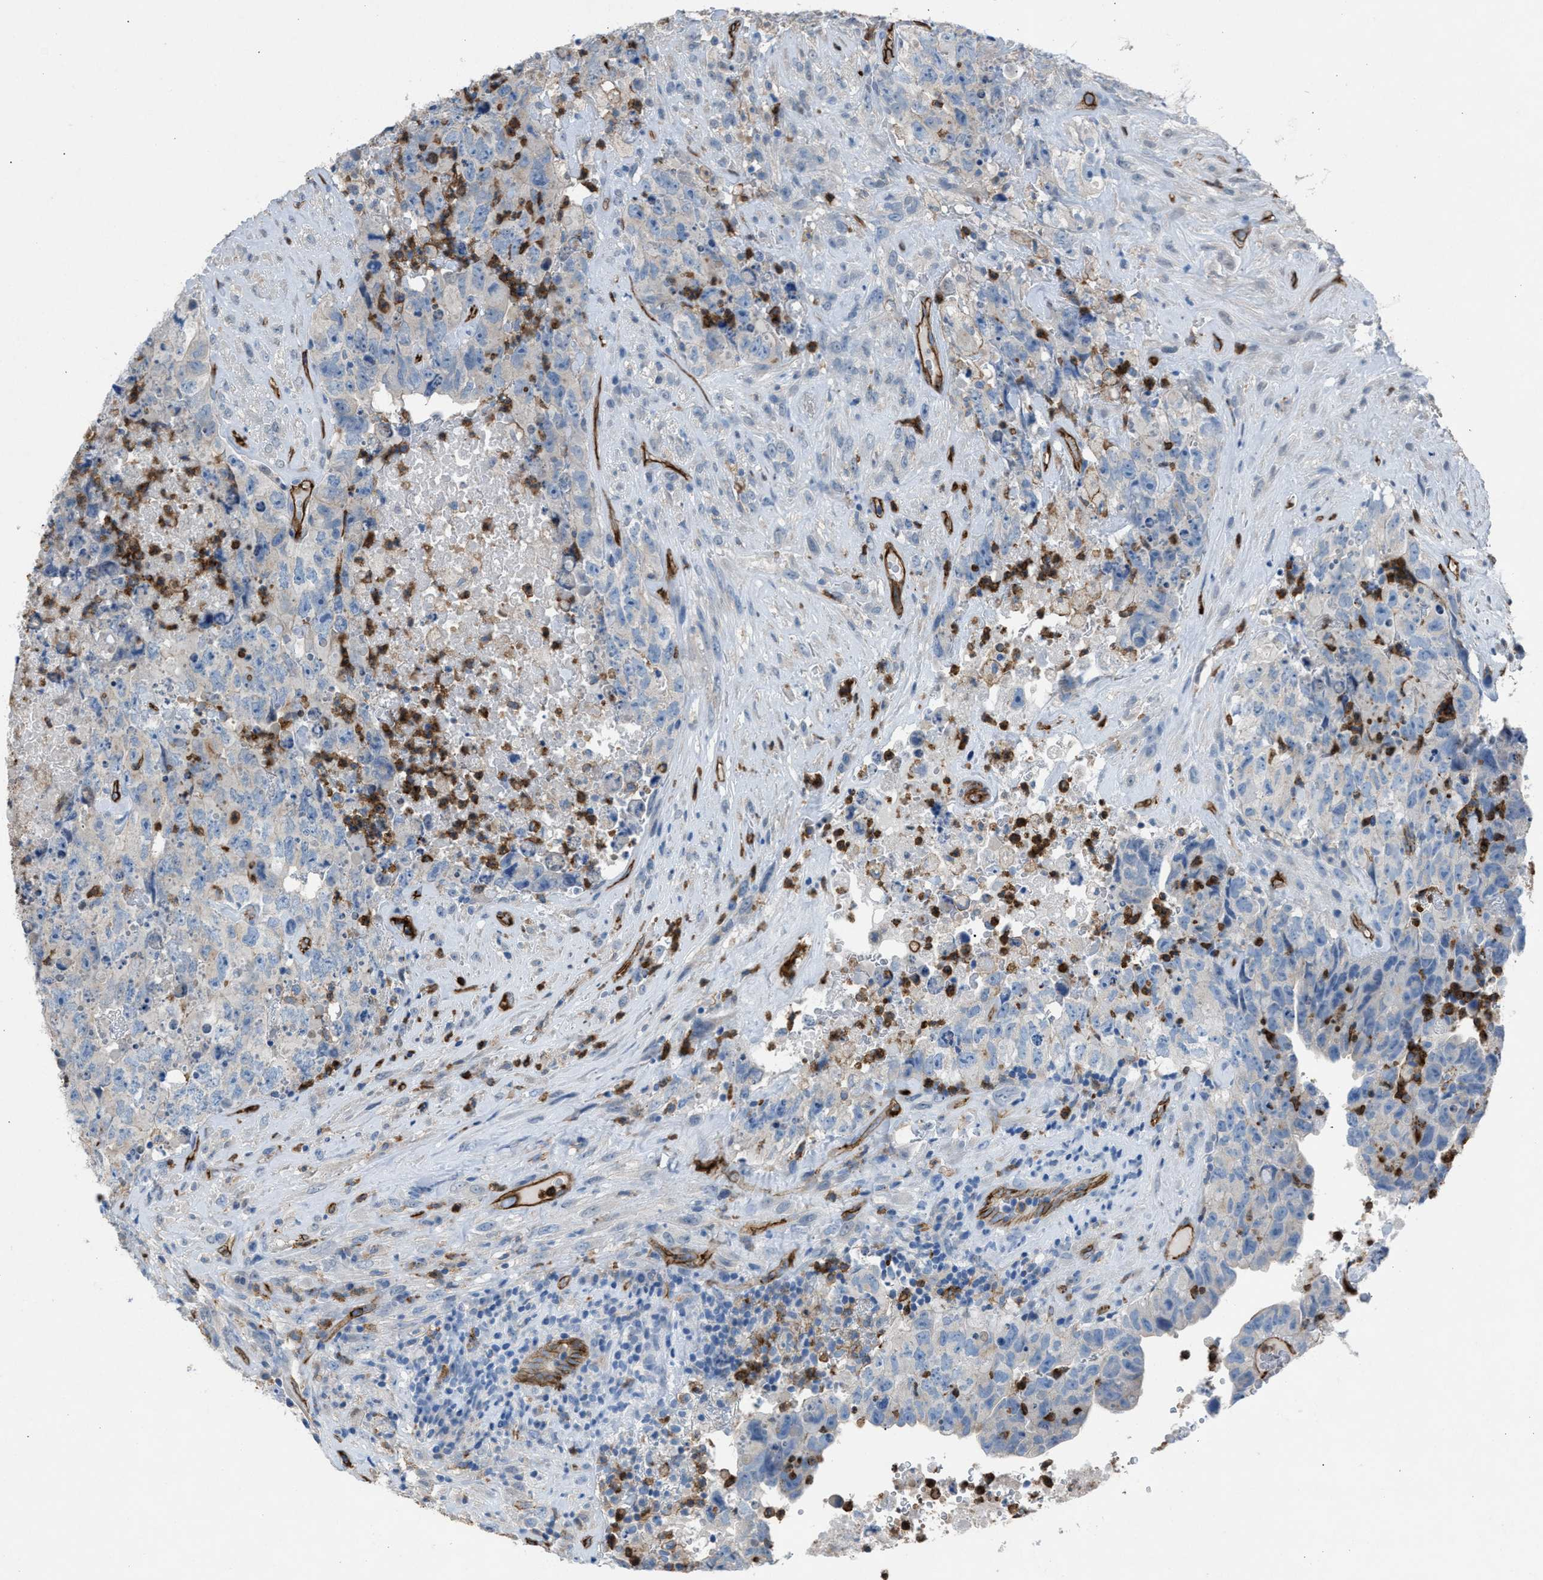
{"staining": {"intensity": "negative", "quantity": "none", "location": "none"}, "tissue": "testis cancer", "cell_type": "Tumor cells", "image_type": "cancer", "snomed": [{"axis": "morphology", "description": "Carcinoma, Embryonal, NOS"}, {"axis": "topography", "description": "Testis"}], "caption": "Immunohistochemistry (IHC) micrograph of neoplastic tissue: human embryonal carcinoma (testis) stained with DAB (3,3'-diaminobenzidine) demonstrates no significant protein positivity in tumor cells.", "gene": "DYSF", "patient": {"sex": "male", "age": 32}}